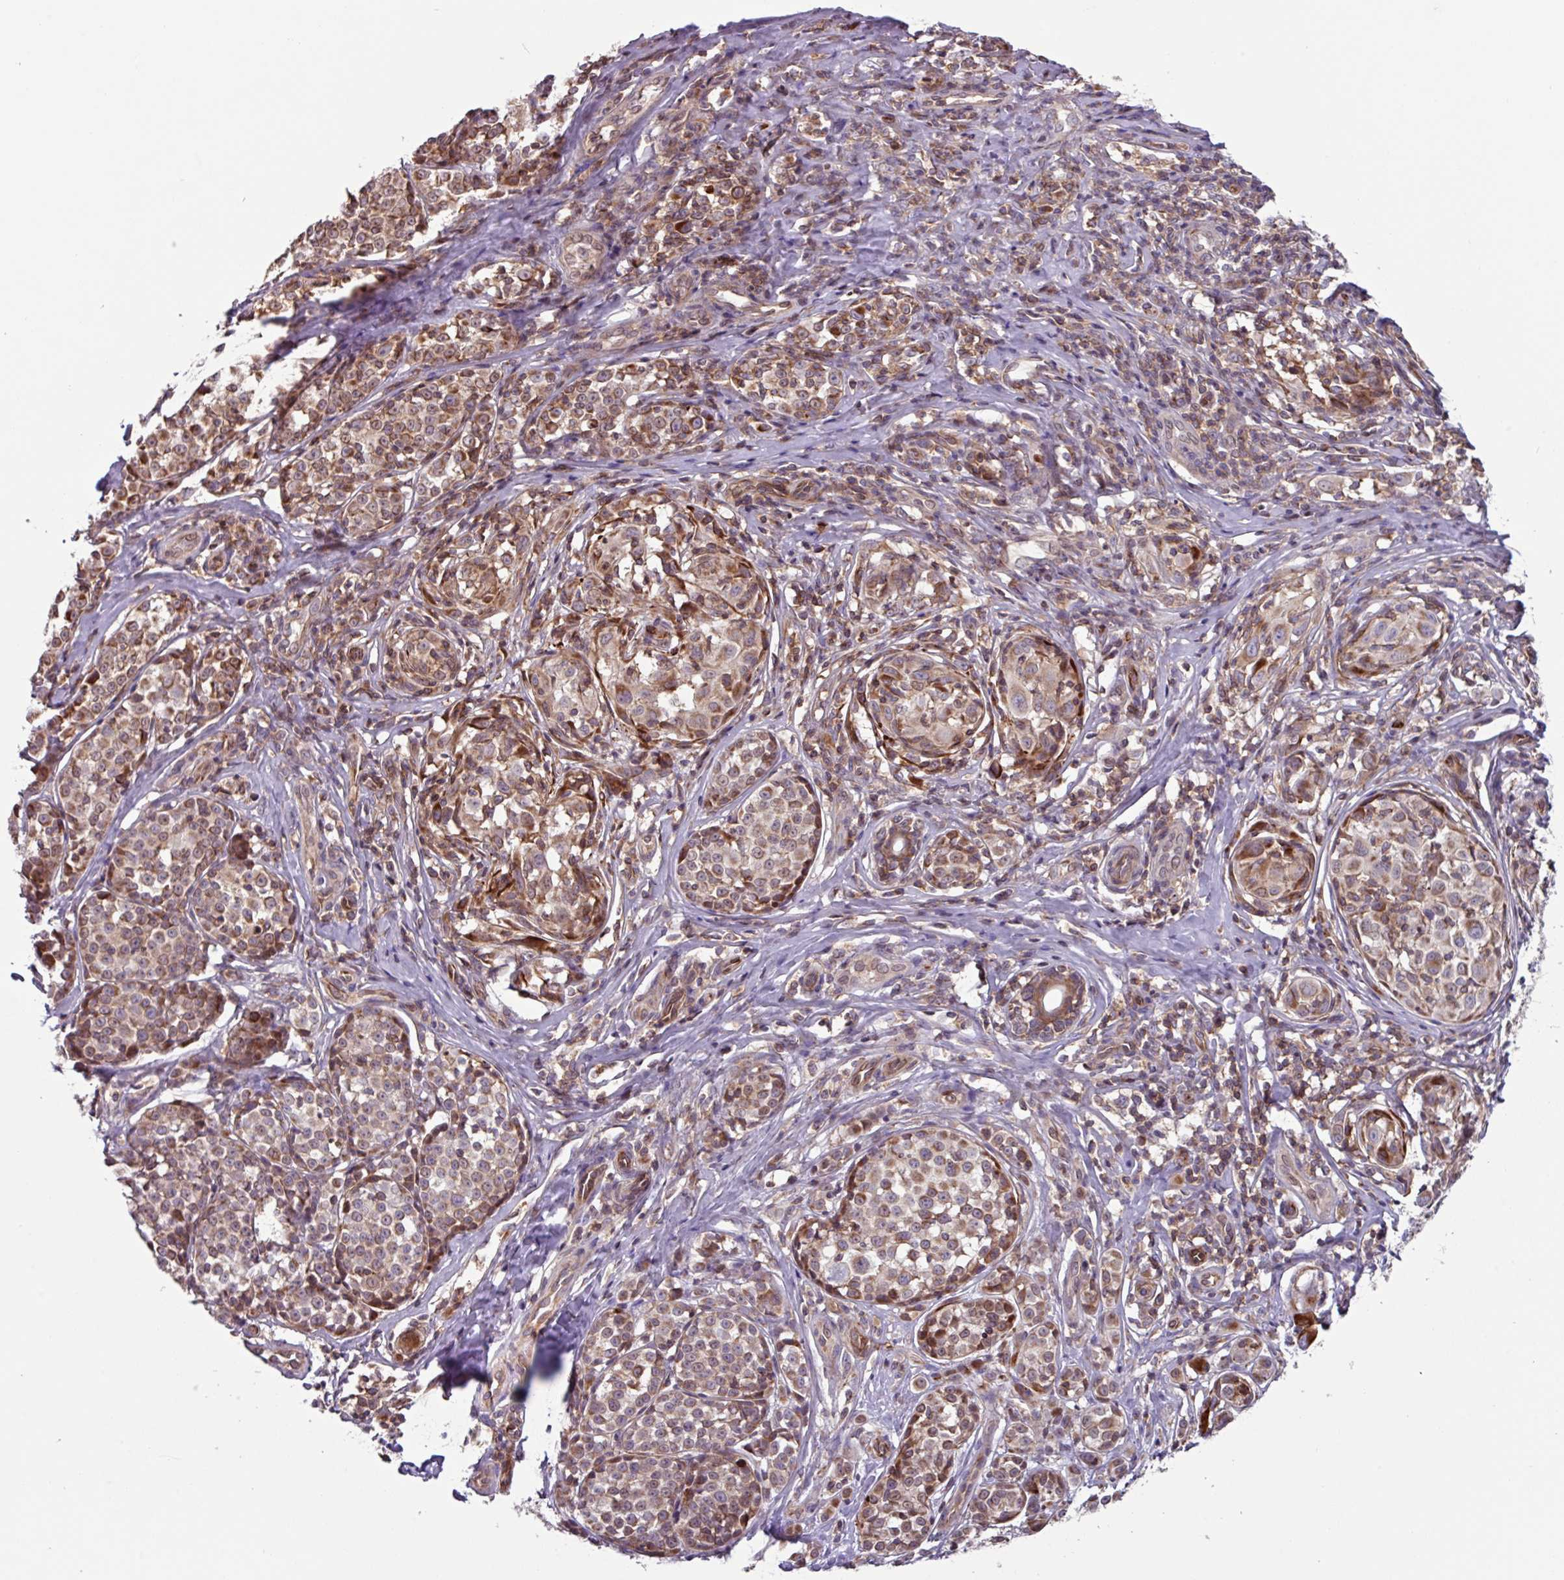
{"staining": {"intensity": "moderate", "quantity": ">75%", "location": "cytoplasmic/membranous"}, "tissue": "melanoma", "cell_type": "Tumor cells", "image_type": "cancer", "snomed": [{"axis": "morphology", "description": "Malignant melanoma, NOS"}, {"axis": "topography", "description": "Skin"}], "caption": "Melanoma was stained to show a protein in brown. There is medium levels of moderate cytoplasmic/membranous staining in approximately >75% of tumor cells. (DAB = brown stain, brightfield microscopy at high magnification).", "gene": "PLEKHD1", "patient": {"sex": "female", "age": 35}}